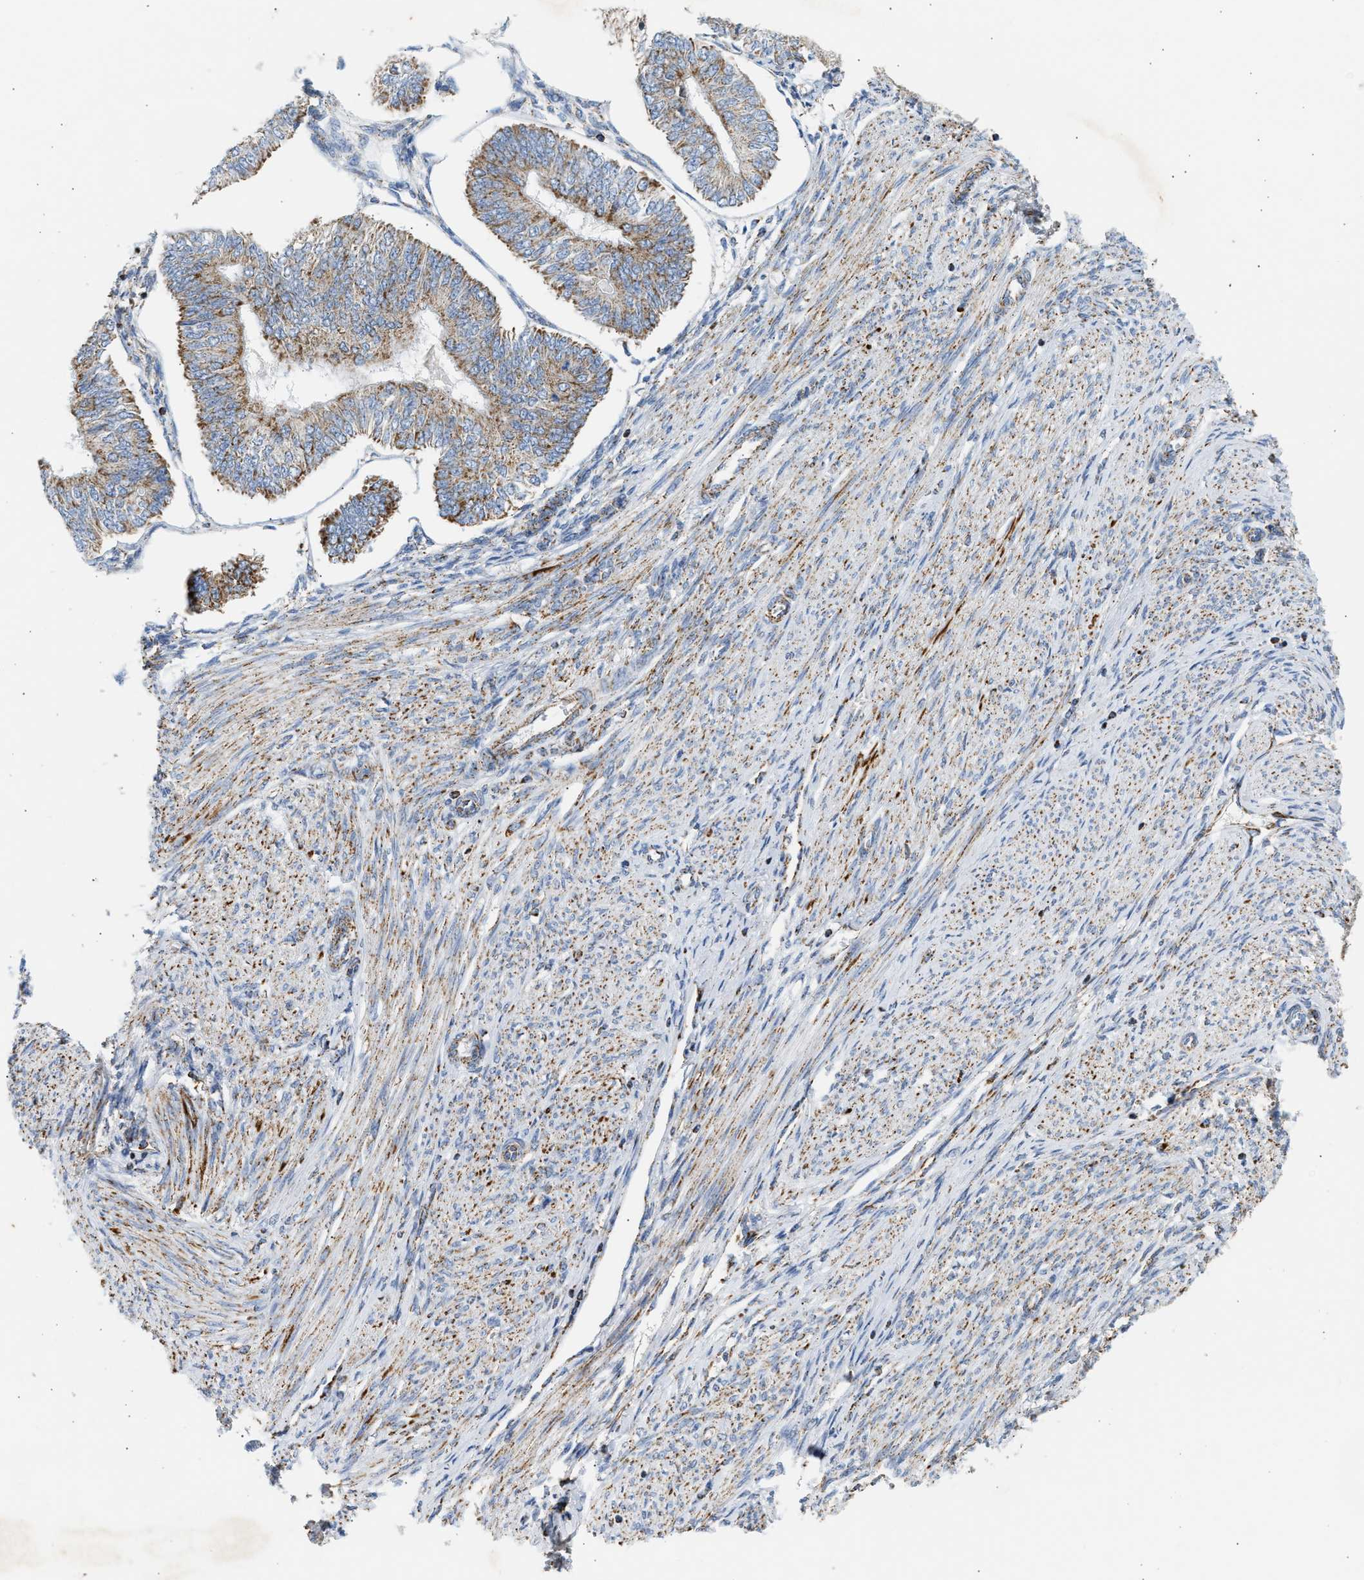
{"staining": {"intensity": "moderate", "quantity": ">75%", "location": "cytoplasmic/membranous"}, "tissue": "endometrial cancer", "cell_type": "Tumor cells", "image_type": "cancer", "snomed": [{"axis": "morphology", "description": "Adenocarcinoma, NOS"}, {"axis": "topography", "description": "Endometrium"}], "caption": "An image of human endometrial cancer stained for a protein reveals moderate cytoplasmic/membranous brown staining in tumor cells.", "gene": "OGDH", "patient": {"sex": "female", "age": 58}}